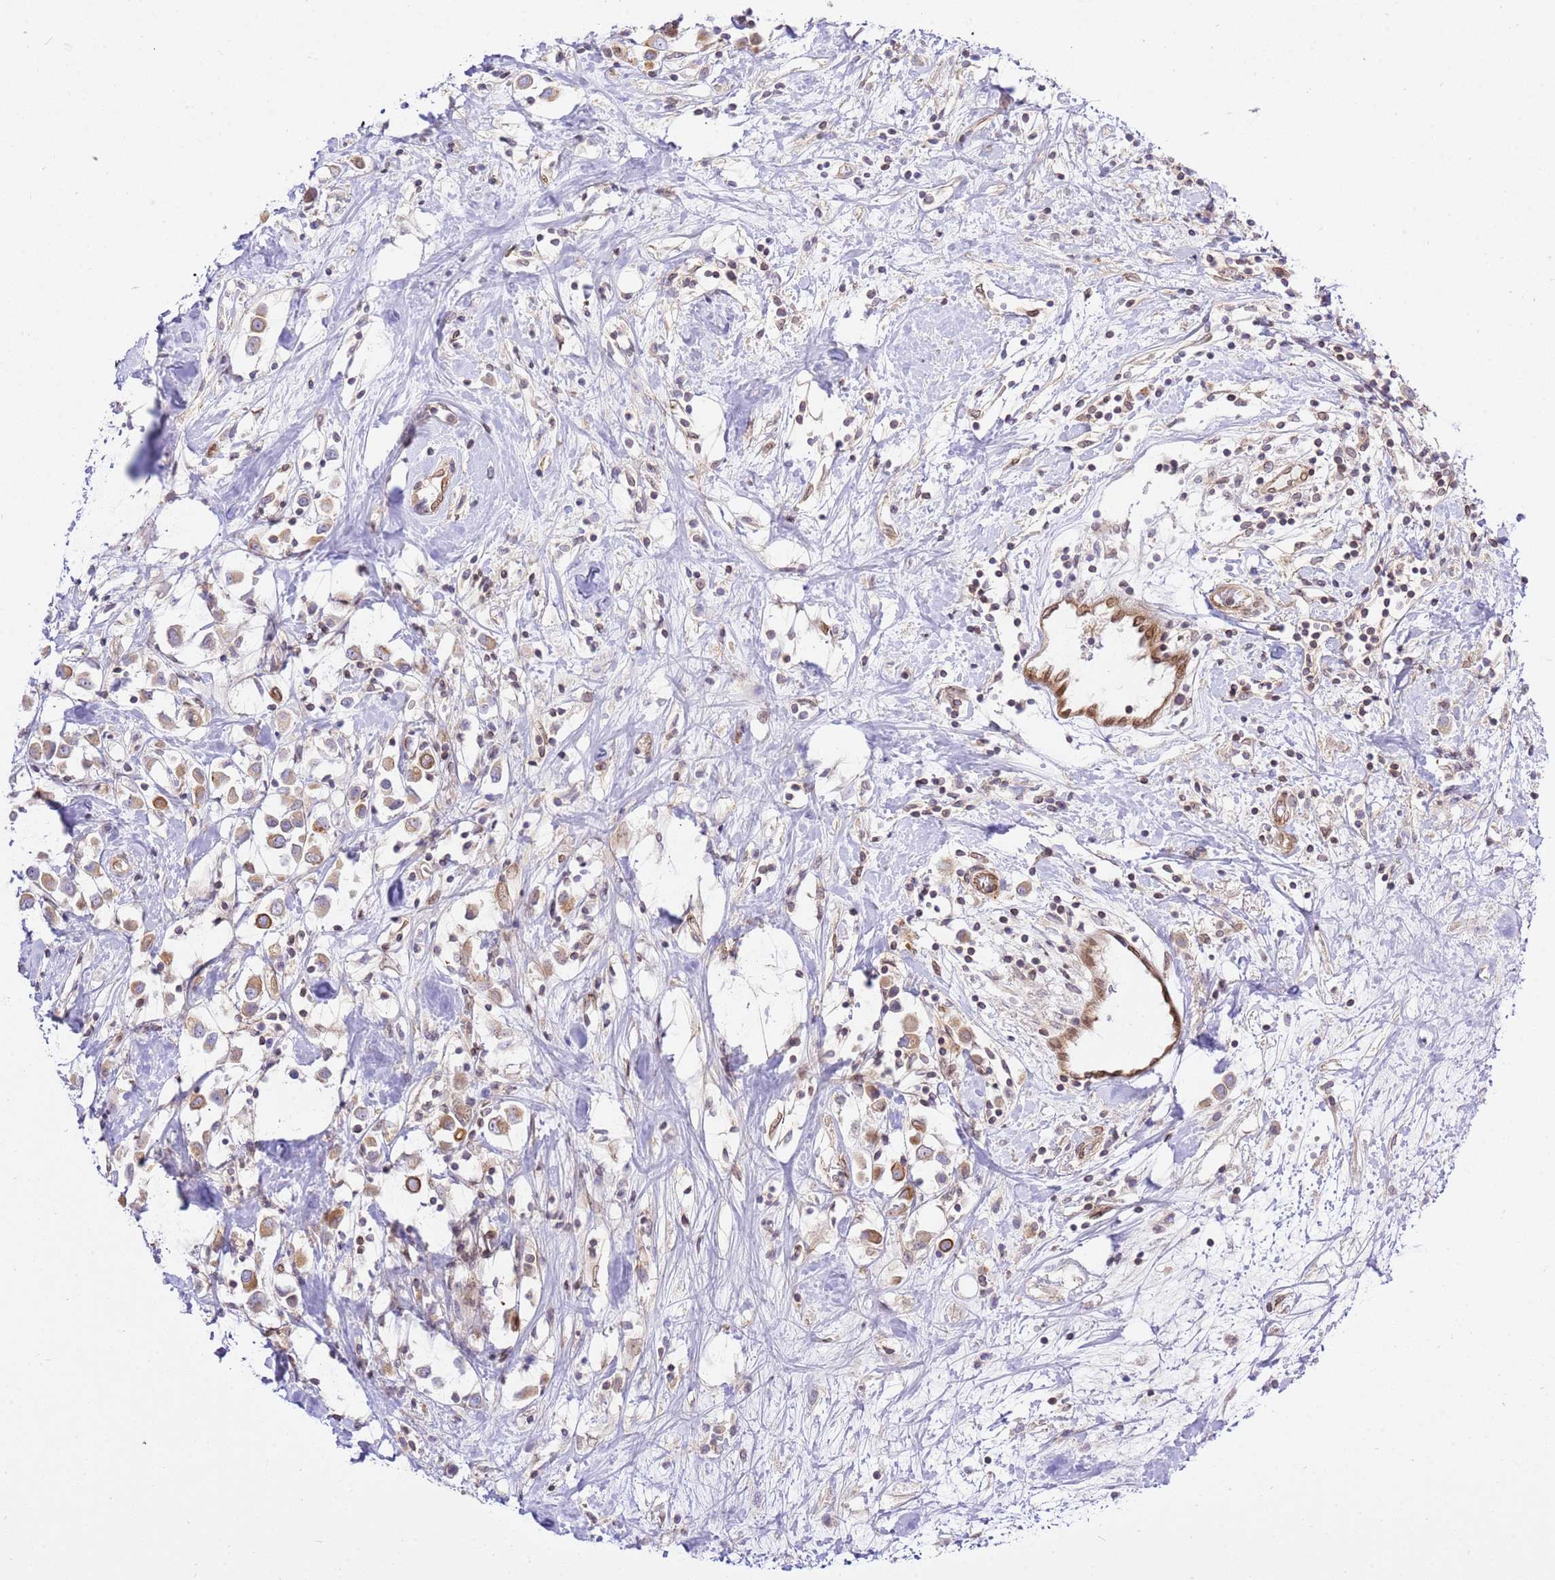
{"staining": {"intensity": "moderate", "quantity": ">75%", "location": "cytoplasmic/membranous"}, "tissue": "breast cancer", "cell_type": "Tumor cells", "image_type": "cancer", "snomed": [{"axis": "morphology", "description": "Duct carcinoma"}, {"axis": "topography", "description": "Breast"}], "caption": "A micrograph of breast cancer stained for a protein reveals moderate cytoplasmic/membranous brown staining in tumor cells. Ihc stains the protein of interest in brown and the nuclei are stained blue.", "gene": "TRIM37", "patient": {"sex": "female", "age": 61}}